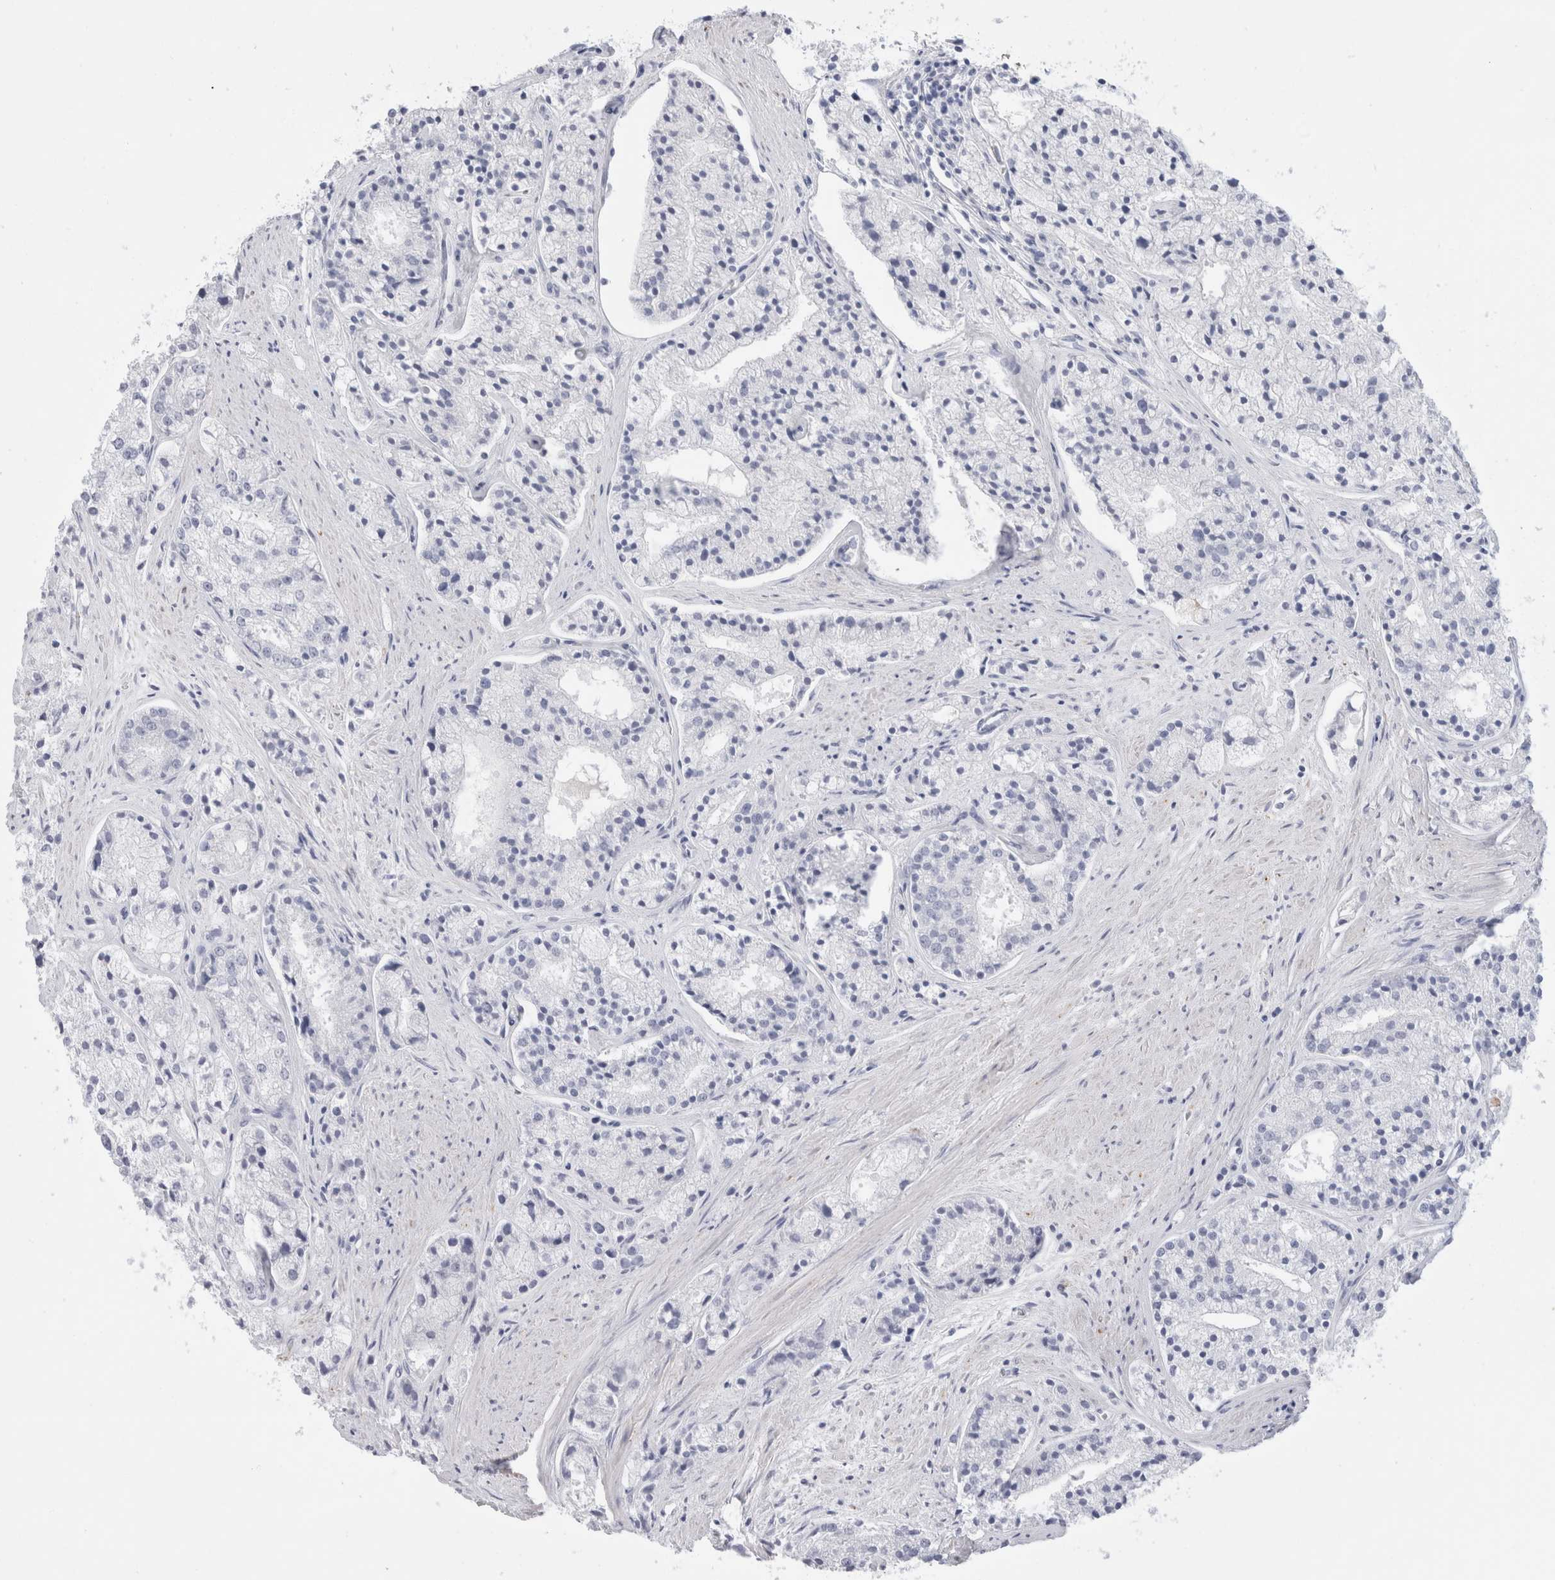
{"staining": {"intensity": "negative", "quantity": "none", "location": "none"}, "tissue": "prostate cancer", "cell_type": "Tumor cells", "image_type": "cancer", "snomed": [{"axis": "morphology", "description": "Adenocarcinoma, High grade"}, {"axis": "topography", "description": "Prostate"}], "caption": "Immunohistochemical staining of human prostate cancer (high-grade adenocarcinoma) displays no significant staining in tumor cells.", "gene": "MUC15", "patient": {"sex": "male", "age": 50}}